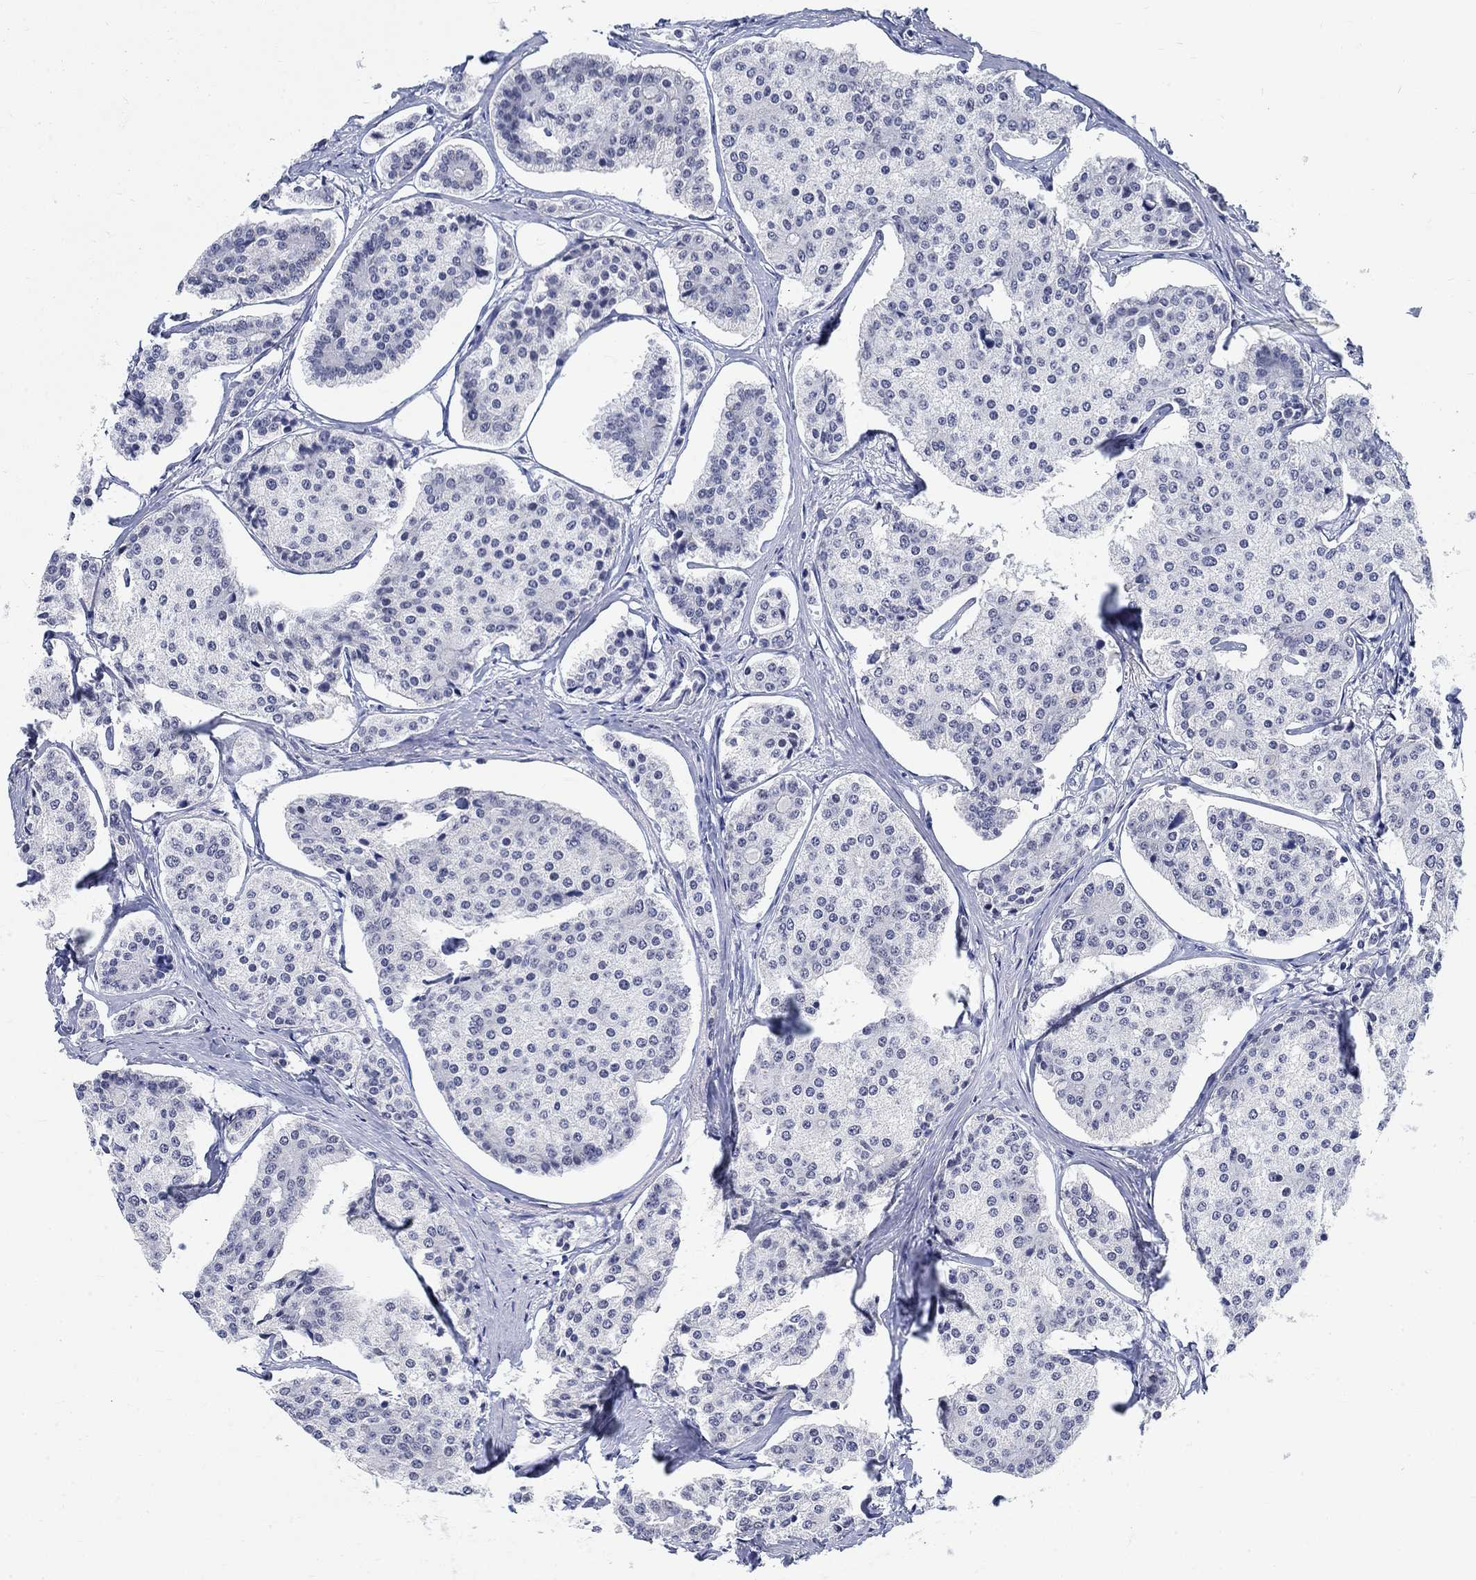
{"staining": {"intensity": "negative", "quantity": "none", "location": "none"}, "tissue": "carcinoid", "cell_type": "Tumor cells", "image_type": "cancer", "snomed": [{"axis": "morphology", "description": "Carcinoid, malignant, NOS"}, {"axis": "topography", "description": "Small intestine"}], "caption": "A micrograph of carcinoid stained for a protein displays no brown staining in tumor cells.", "gene": "ANKS1B", "patient": {"sex": "female", "age": 65}}